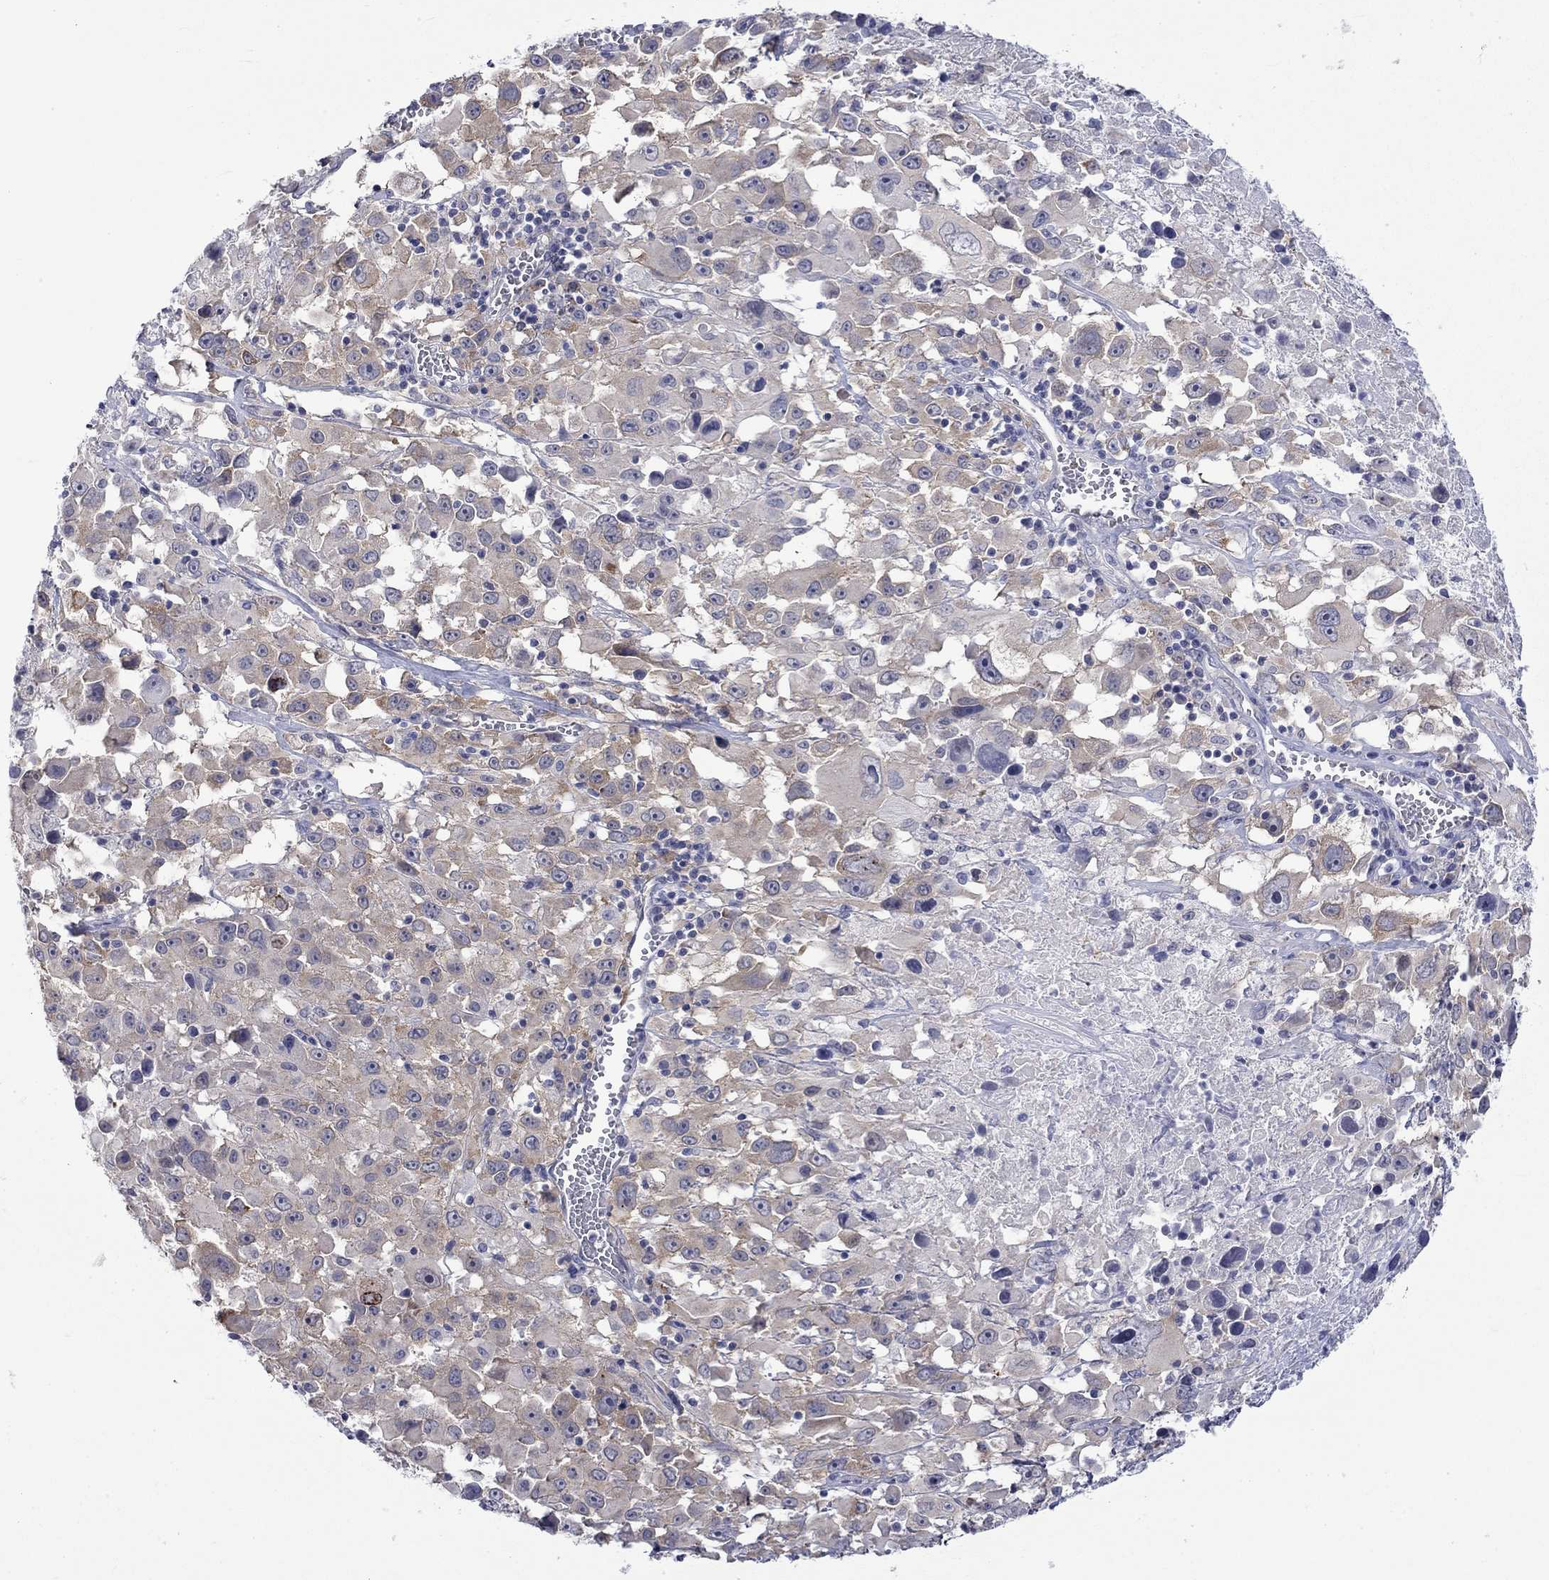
{"staining": {"intensity": "weak", "quantity": "25%-75%", "location": "cytoplasmic/membranous"}, "tissue": "melanoma", "cell_type": "Tumor cells", "image_type": "cancer", "snomed": [{"axis": "morphology", "description": "Malignant melanoma, Metastatic site"}, {"axis": "topography", "description": "Lymph node"}], "caption": "Melanoma stained with IHC exhibits weak cytoplasmic/membranous staining in approximately 25%-75% of tumor cells. (Stains: DAB (3,3'-diaminobenzidine) in brown, nuclei in blue, Microscopy: brightfield microscopy at high magnification).", "gene": "CERS1", "patient": {"sex": "male", "age": 50}}